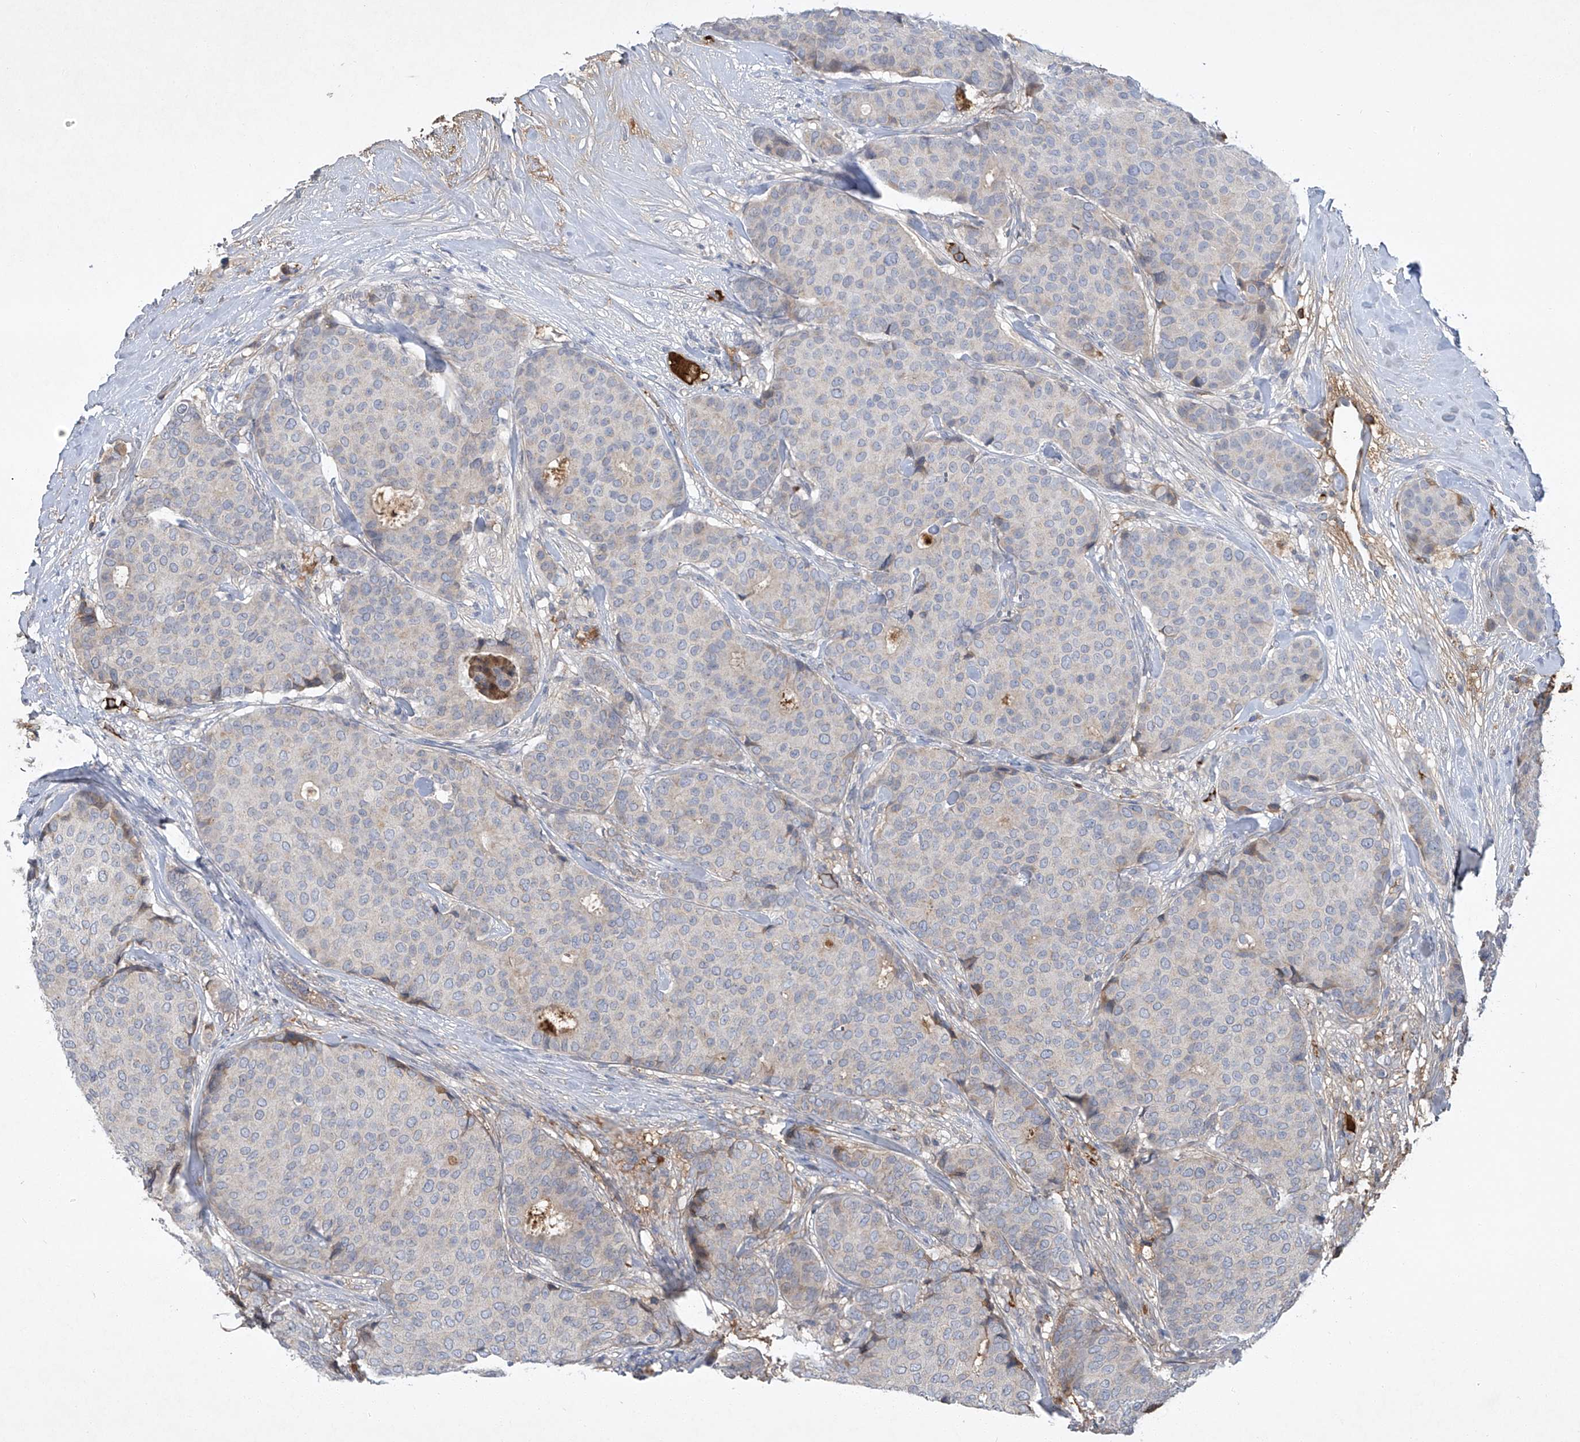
{"staining": {"intensity": "weak", "quantity": "<25%", "location": "cytoplasmic/membranous"}, "tissue": "breast cancer", "cell_type": "Tumor cells", "image_type": "cancer", "snomed": [{"axis": "morphology", "description": "Duct carcinoma"}, {"axis": "topography", "description": "Breast"}], "caption": "Immunohistochemistry (IHC) histopathology image of neoplastic tissue: breast infiltrating ductal carcinoma stained with DAB (3,3'-diaminobenzidine) displays no significant protein expression in tumor cells. (DAB IHC visualized using brightfield microscopy, high magnification).", "gene": "HAS3", "patient": {"sex": "female", "age": 75}}